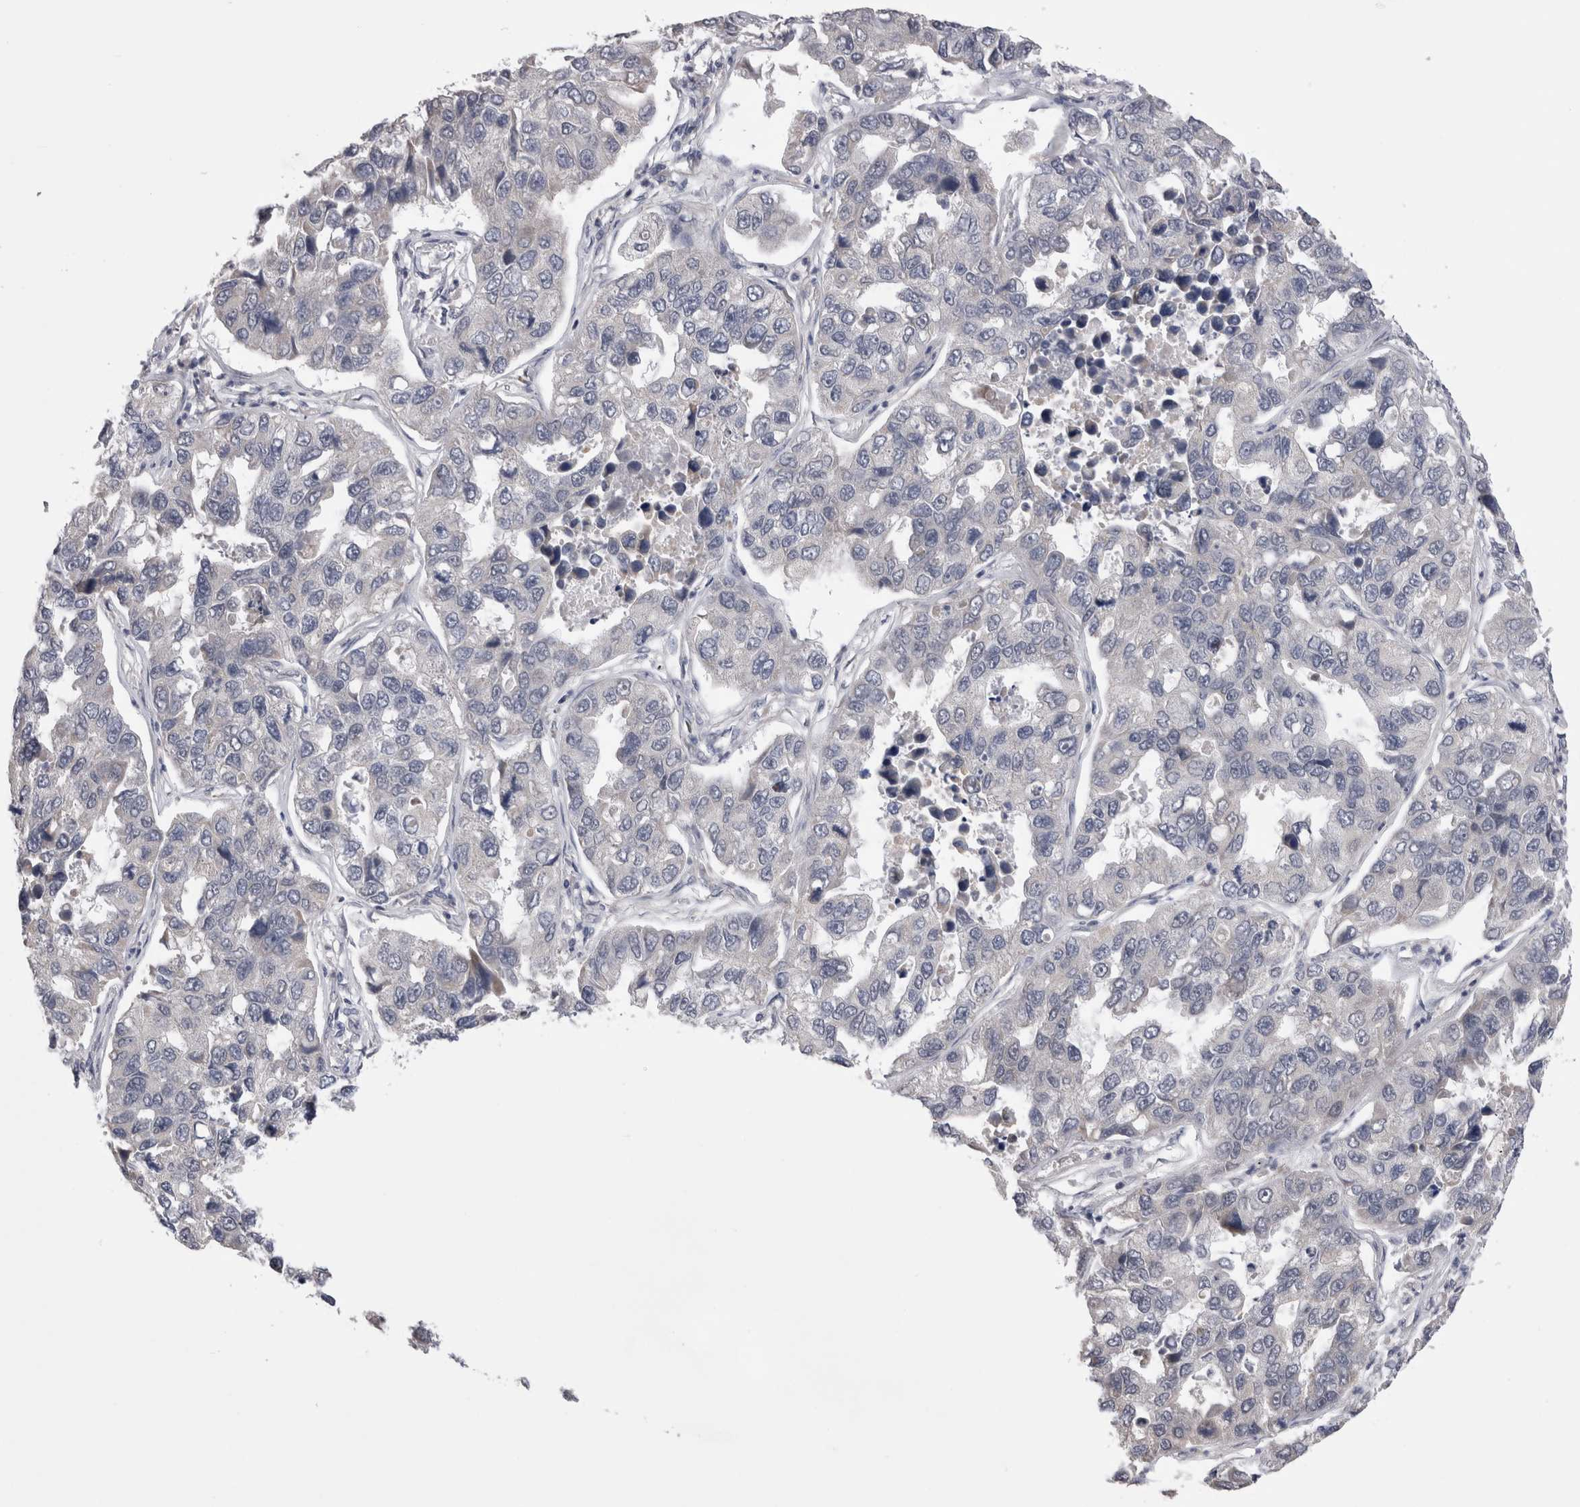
{"staining": {"intensity": "negative", "quantity": "none", "location": "none"}, "tissue": "lung cancer", "cell_type": "Tumor cells", "image_type": "cancer", "snomed": [{"axis": "morphology", "description": "Adenocarcinoma, NOS"}, {"axis": "topography", "description": "Lung"}], "caption": "Immunohistochemical staining of lung cancer (adenocarcinoma) shows no significant positivity in tumor cells. (Brightfield microscopy of DAB immunohistochemistry at high magnification).", "gene": "ARHGAP29", "patient": {"sex": "male", "age": 64}}